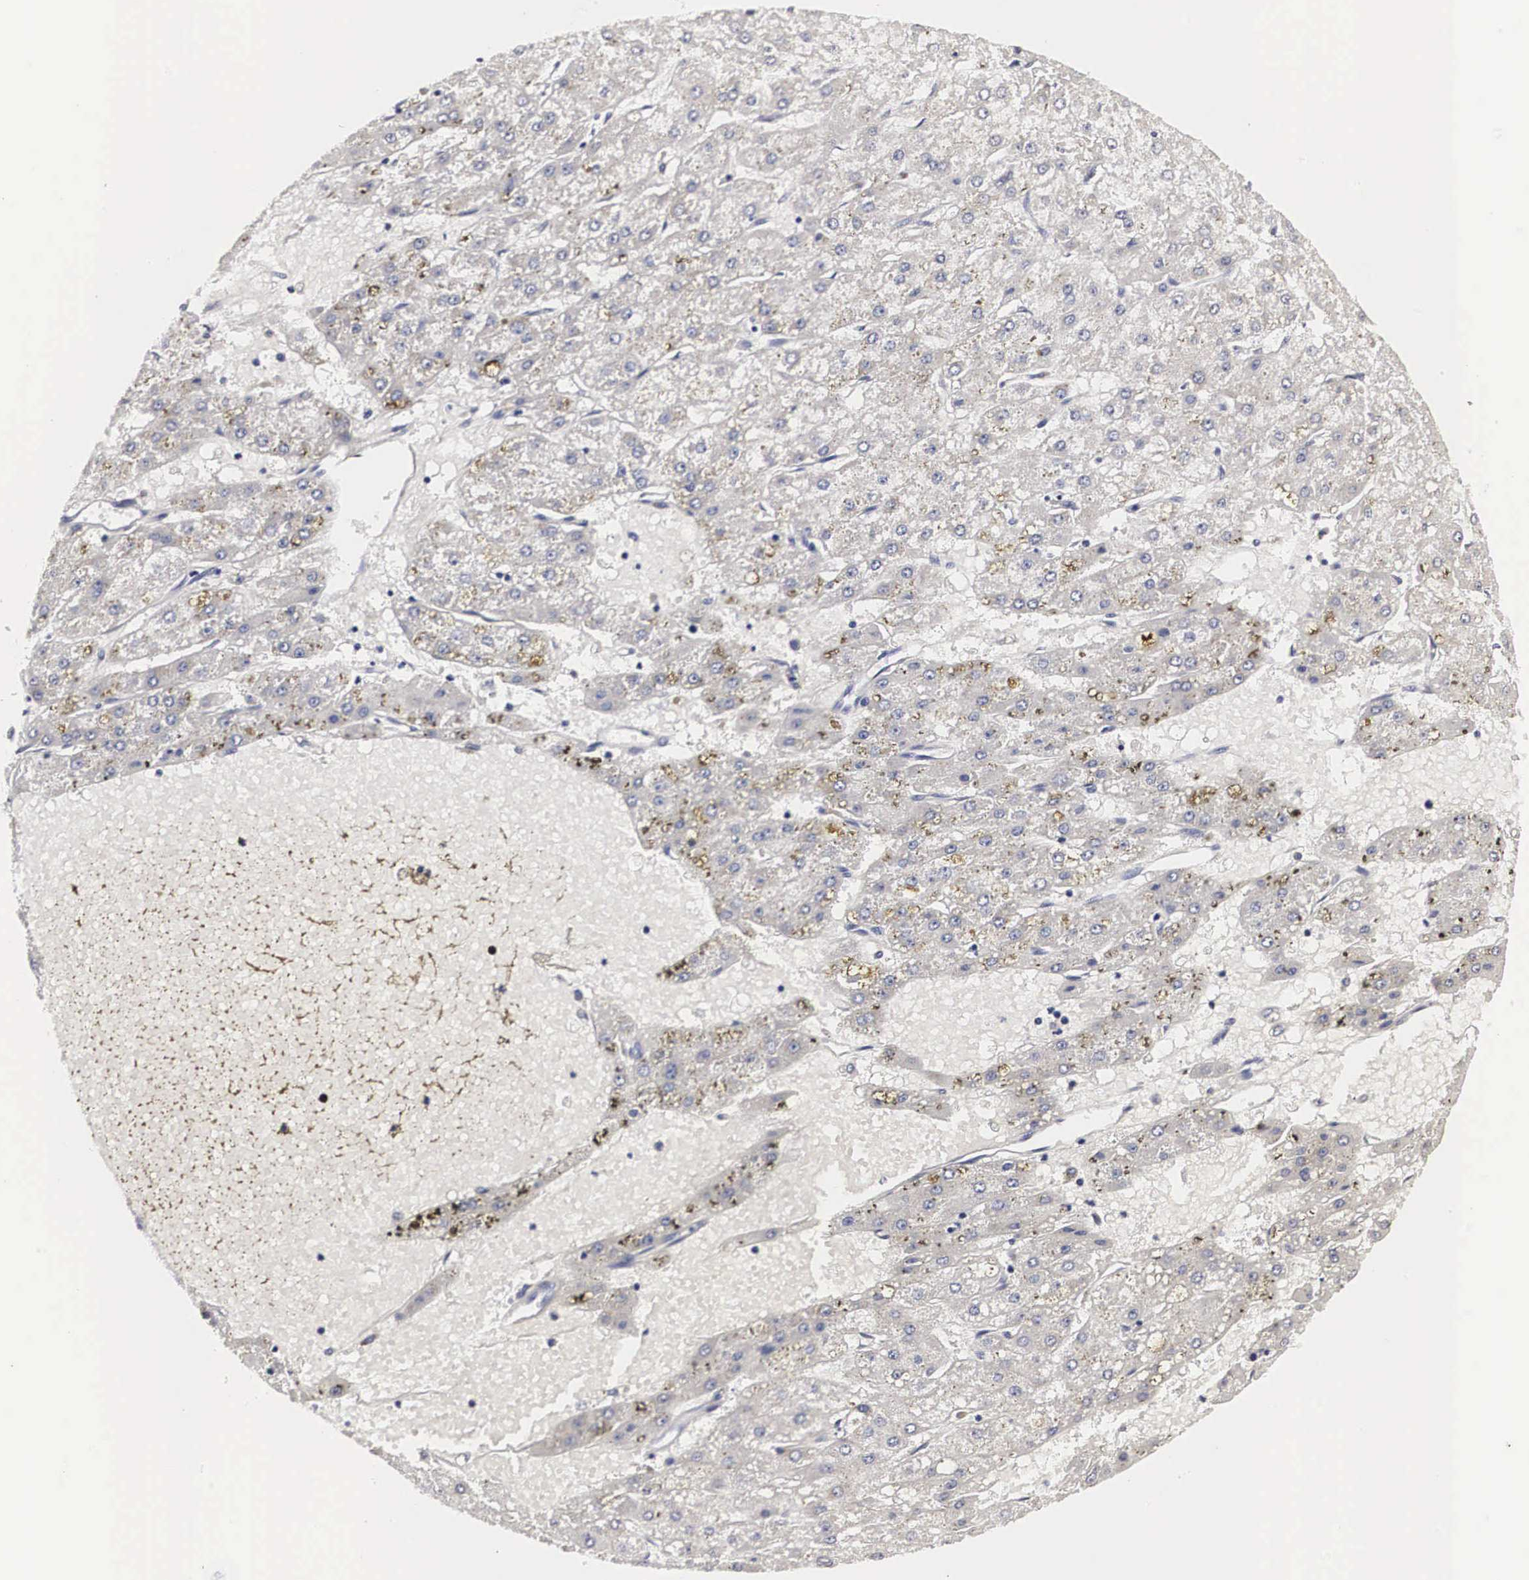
{"staining": {"intensity": "negative", "quantity": "none", "location": "none"}, "tissue": "liver cancer", "cell_type": "Tumor cells", "image_type": "cancer", "snomed": [{"axis": "morphology", "description": "Carcinoma, Hepatocellular, NOS"}, {"axis": "topography", "description": "Liver"}], "caption": "The histopathology image demonstrates no significant positivity in tumor cells of liver cancer (hepatocellular carcinoma).", "gene": "CKAP4", "patient": {"sex": "female", "age": 52}}